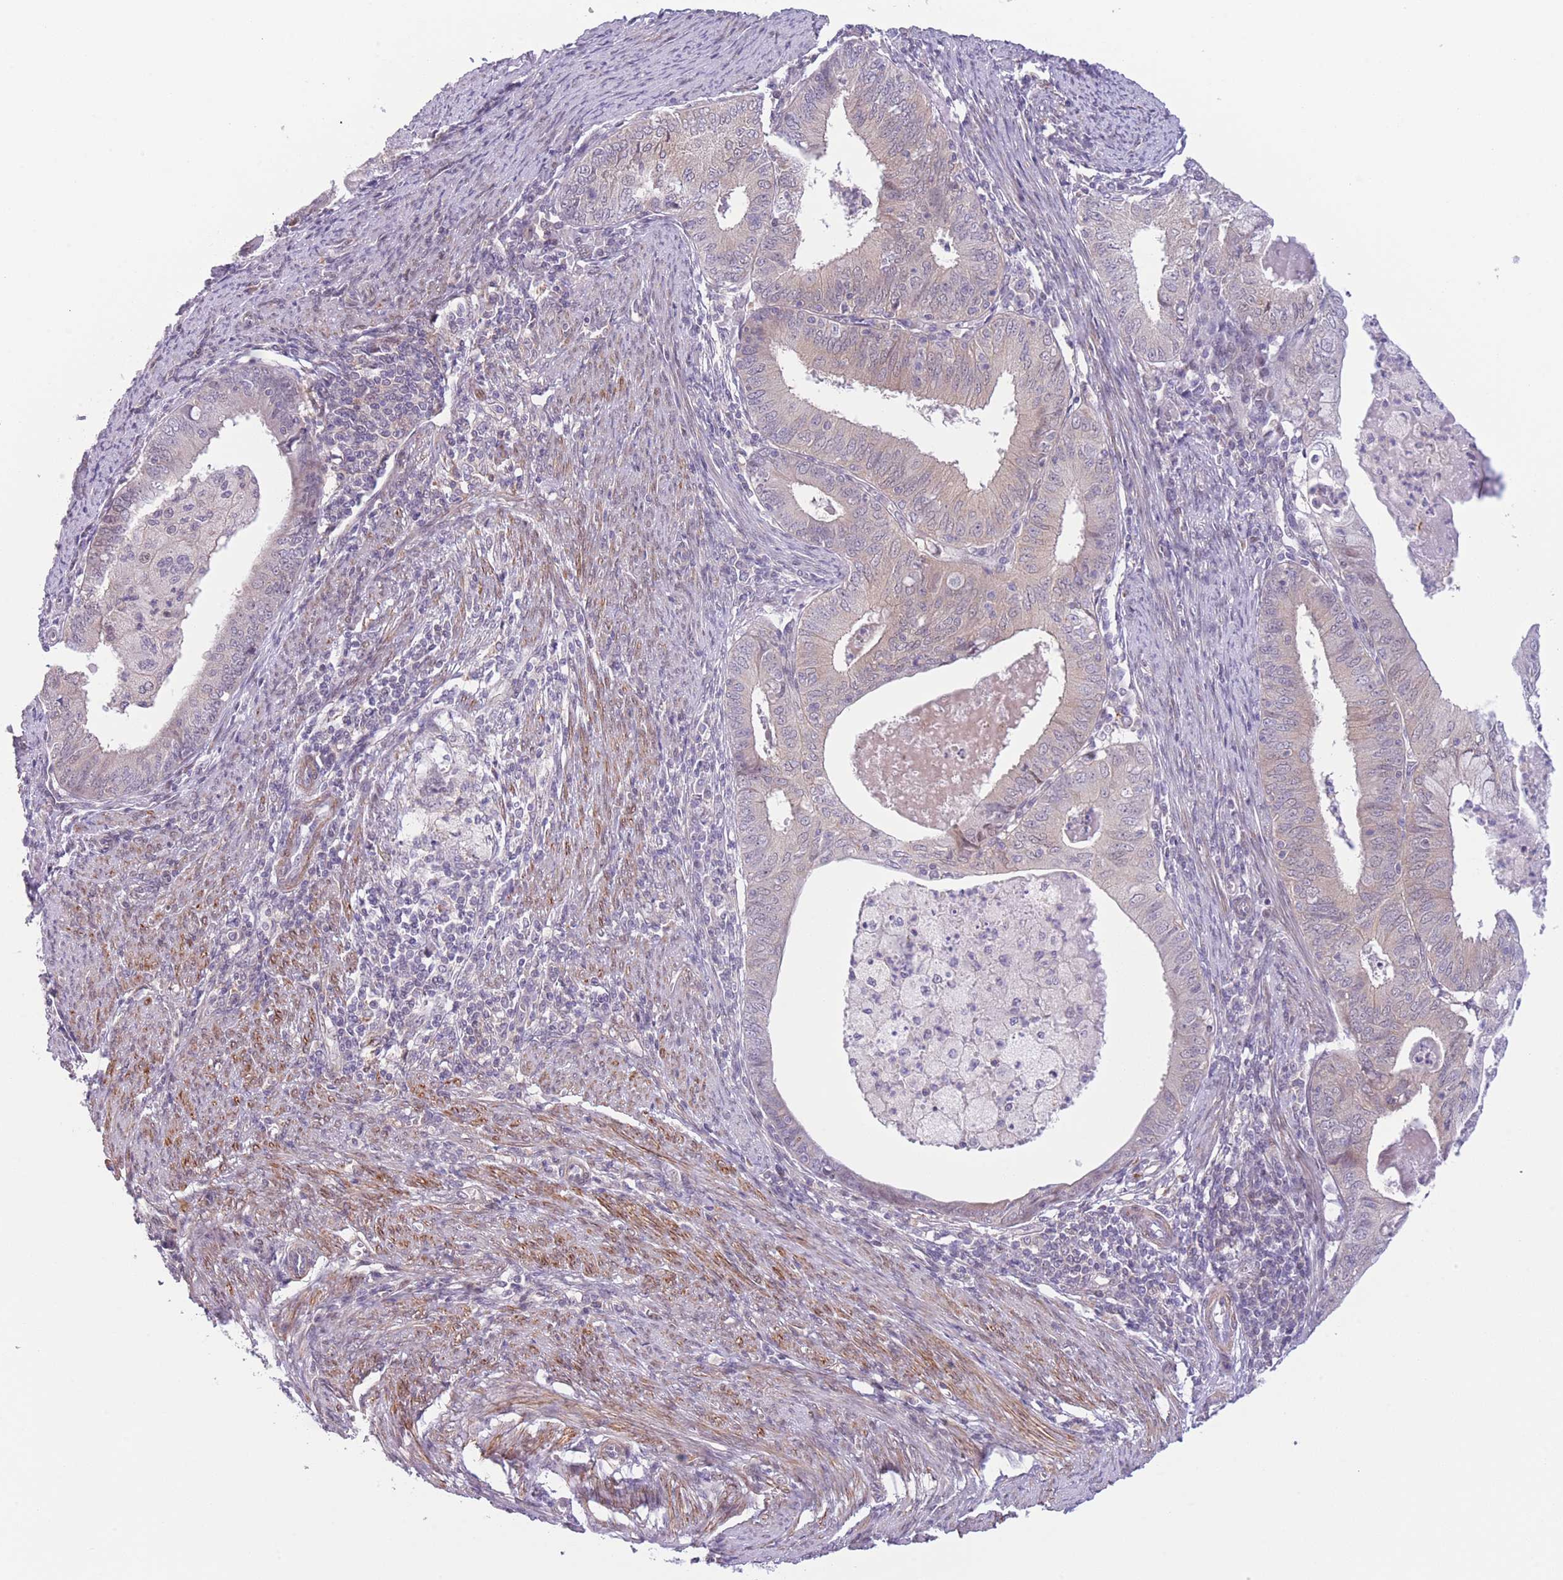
{"staining": {"intensity": "weak", "quantity": "<25%", "location": "cytoplasmic/membranous"}, "tissue": "endometrial cancer", "cell_type": "Tumor cells", "image_type": "cancer", "snomed": [{"axis": "morphology", "description": "Adenocarcinoma, NOS"}, {"axis": "topography", "description": "Endometrium"}], "caption": "This is a image of immunohistochemistry staining of adenocarcinoma (endometrial), which shows no staining in tumor cells. (DAB immunohistochemistry visualized using brightfield microscopy, high magnification).", "gene": "C9orf152", "patient": {"sex": "female", "age": 57}}